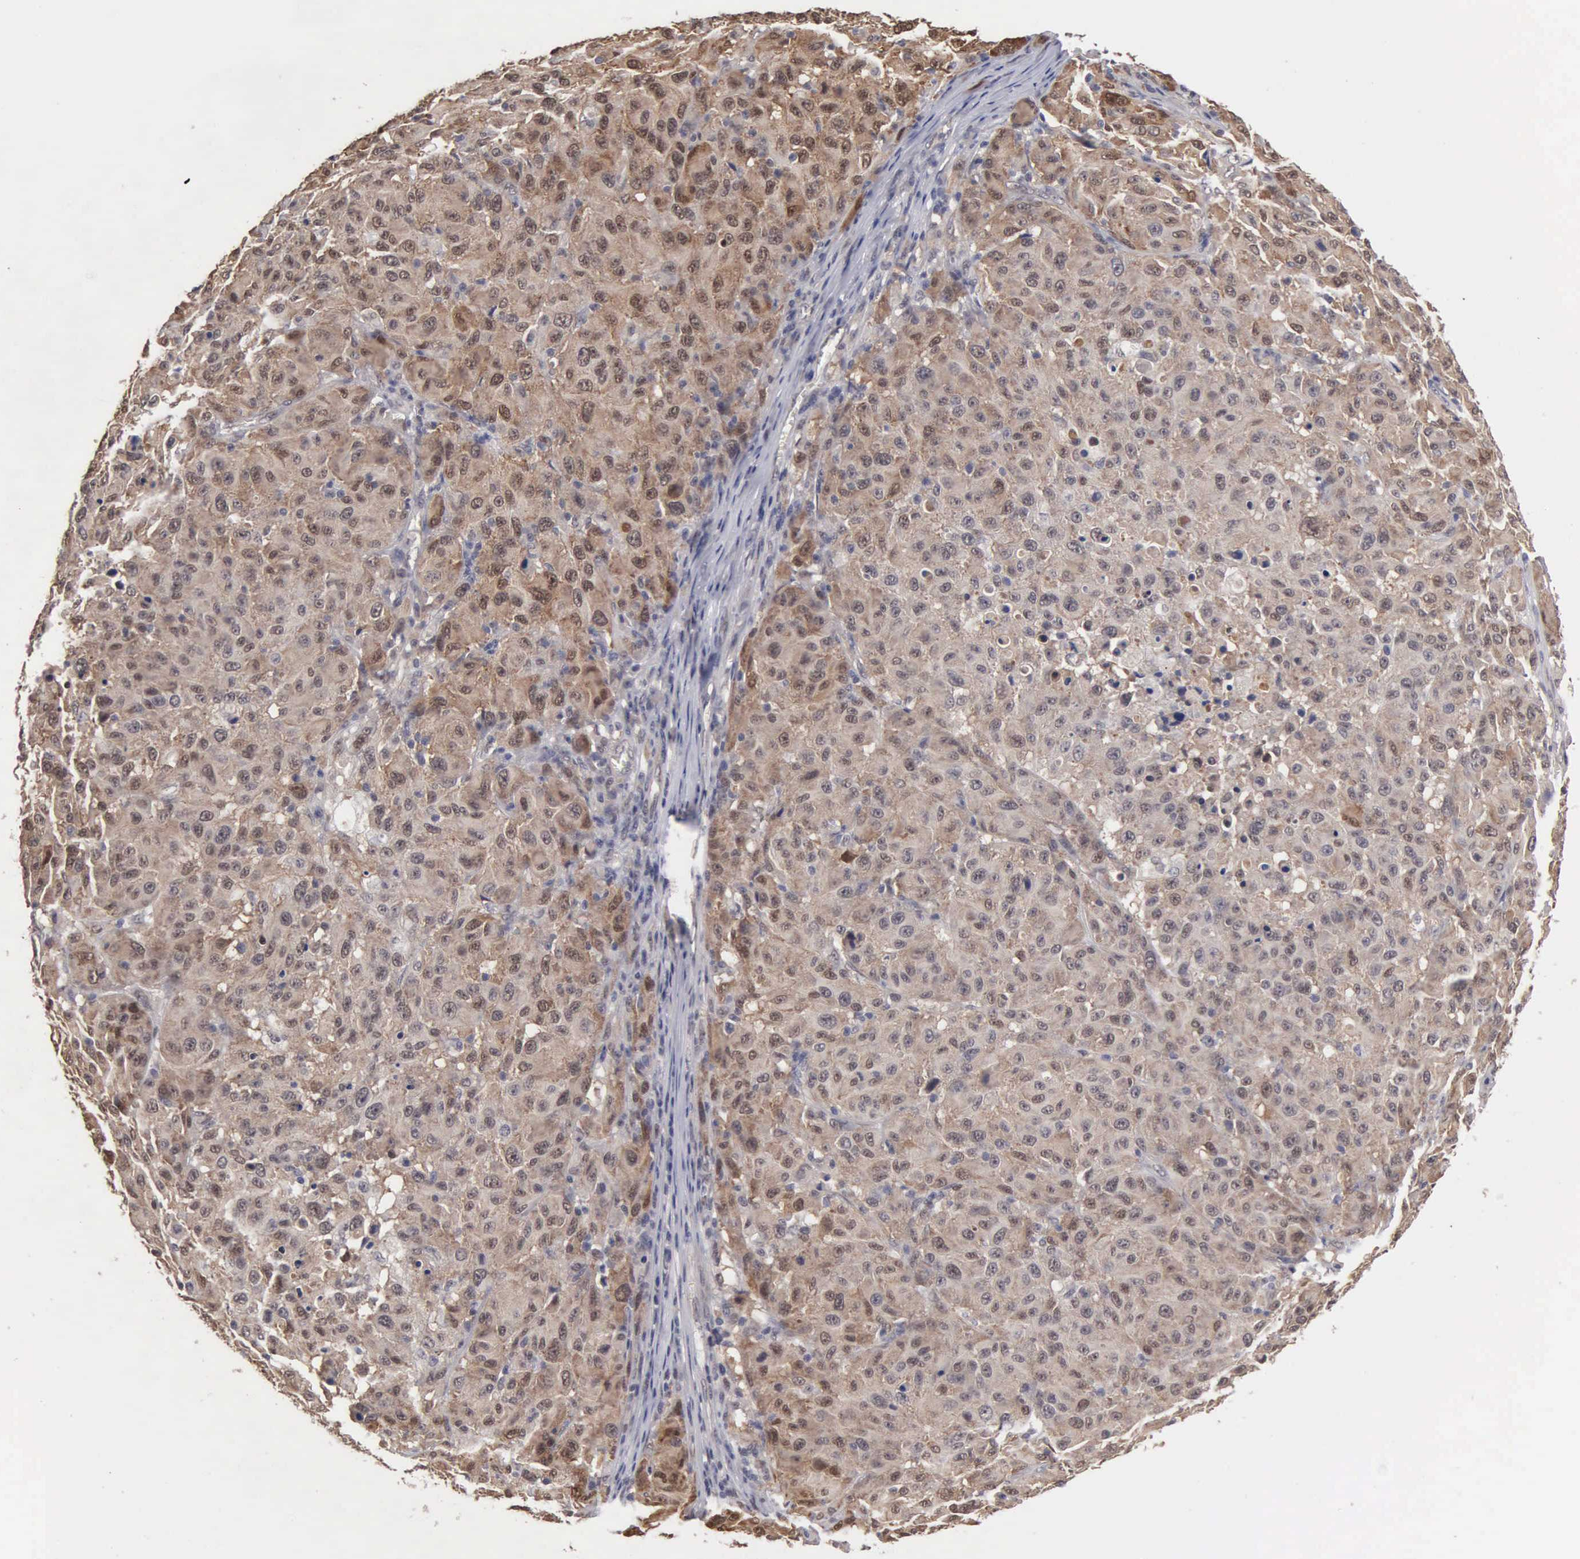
{"staining": {"intensity": "moderate", "quantity": ">75%", "location": "cytoplasmic/membranous,nuclear"}, "tissue": "melanoma", "cell_type": "Tumor cells", "image_type": "cancer", "snomed": [{"axis": "morphology", "description": "Malignant melanoma, NOS"}, {"axis": "topography", "description": "Skin"}], "caption": "A brown stain highlights moderate cytoplasmic/membranous and nuclear positivity of a protein in melanoma tumor cells. Ihc stains the protein of interest in brown and the nuclei are stained blue.", "gene": "ZBTB33", "patient": {"sex": "female", "age": 77}}